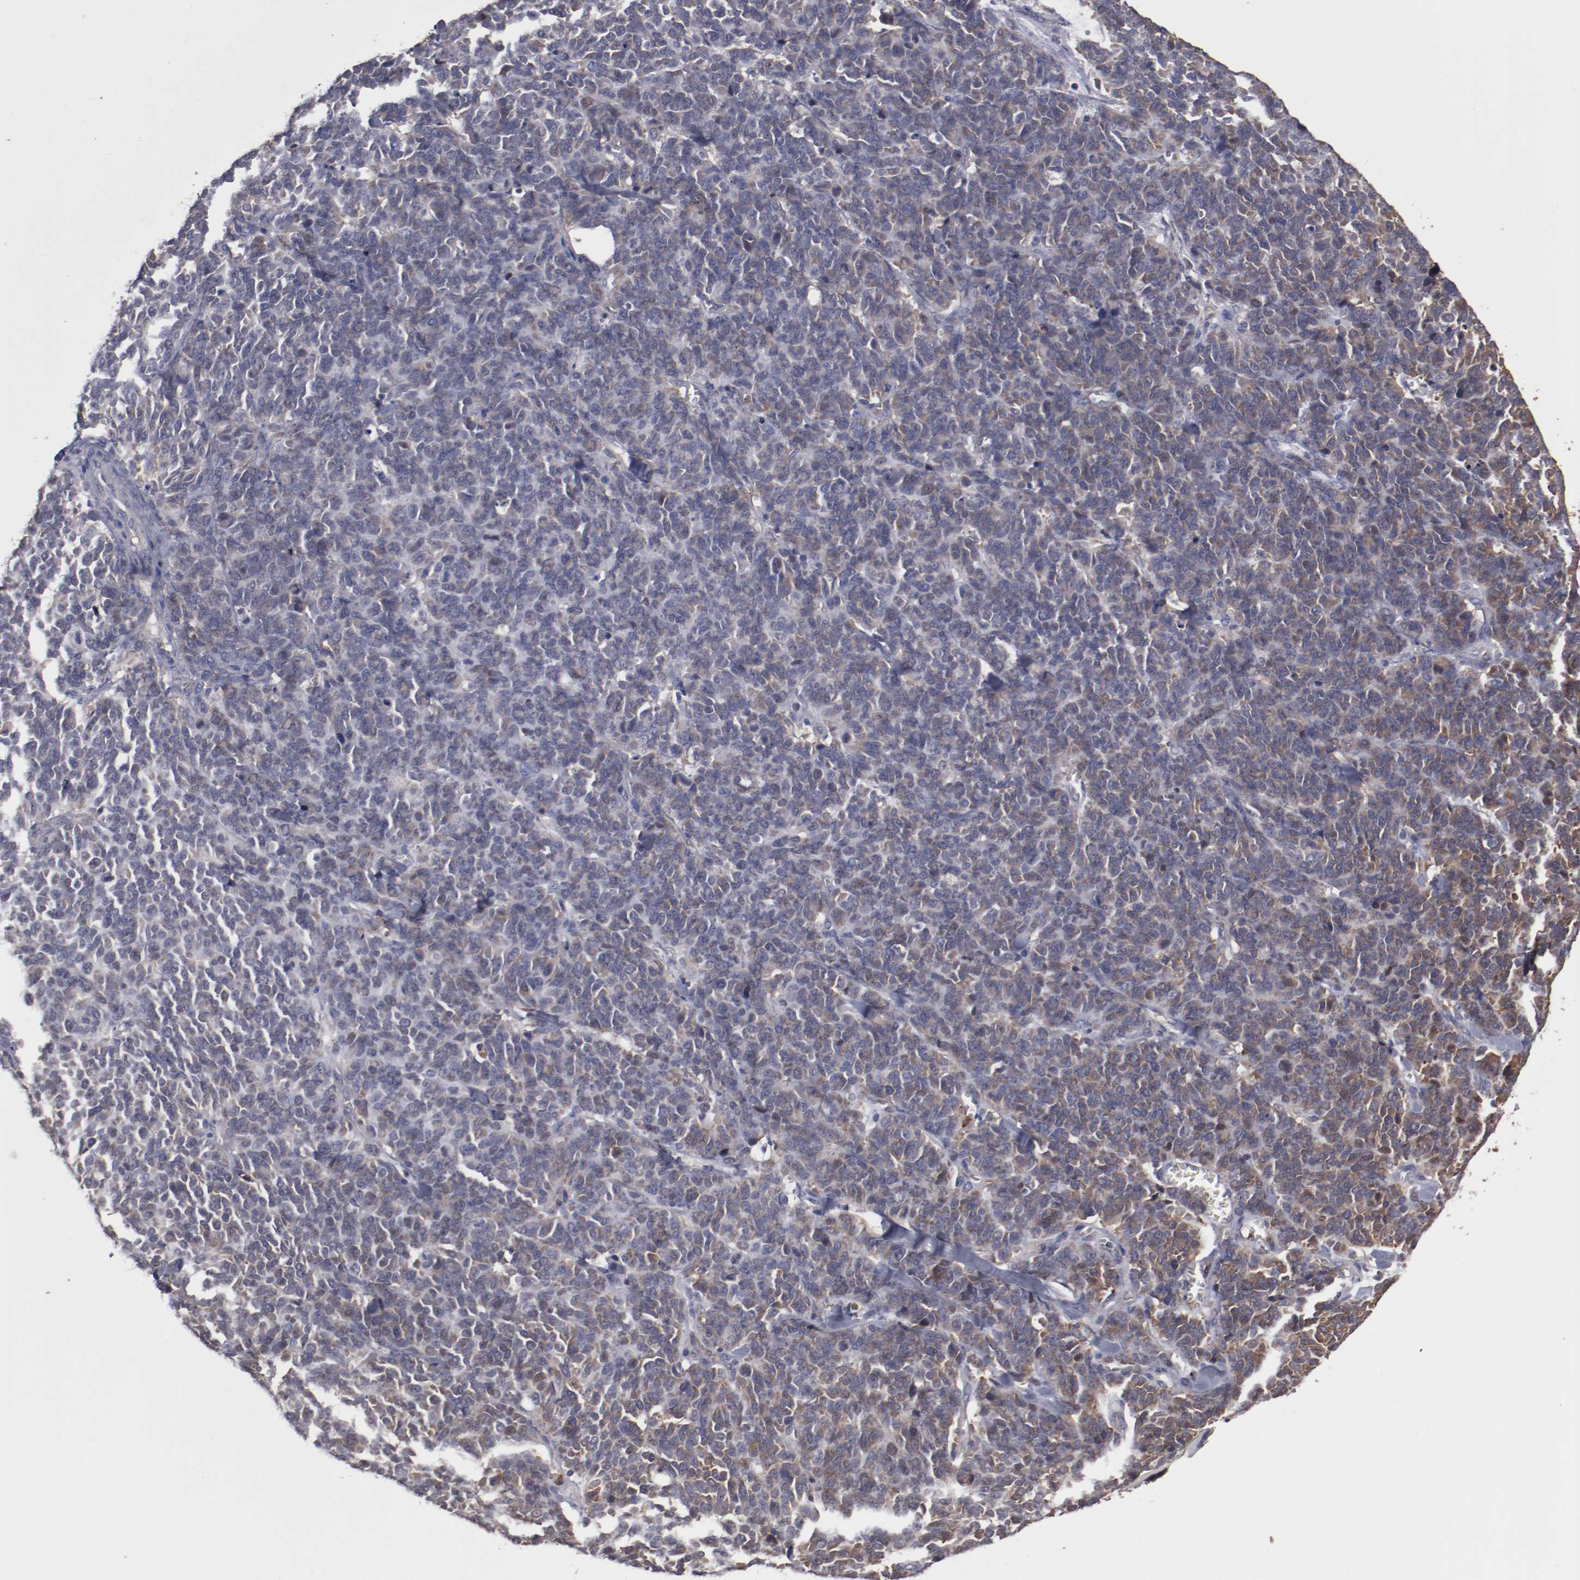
{"staining": {"intensity": "weak", "quantity": "25%-75%", "location": "cytoplasmic/membranous"}, "tissue": "lung cancer", "cell_type": "Tumor cells", "image_type": "cancer", "snomed": [{"axis": "morphology", "description": "Neoplasm, malignant, NOS"}, {"axis": "topography", "description": "Lung"}], "caption": "Lung malignant neoplasm stained with DAB immunohistochemistry shows low levels of weak cytoplasmic/membranous staining in approximately 25%-75% of tumor cells.", "gene": "SERPINA7", "patient": {"sex": "female", "age": 58}}